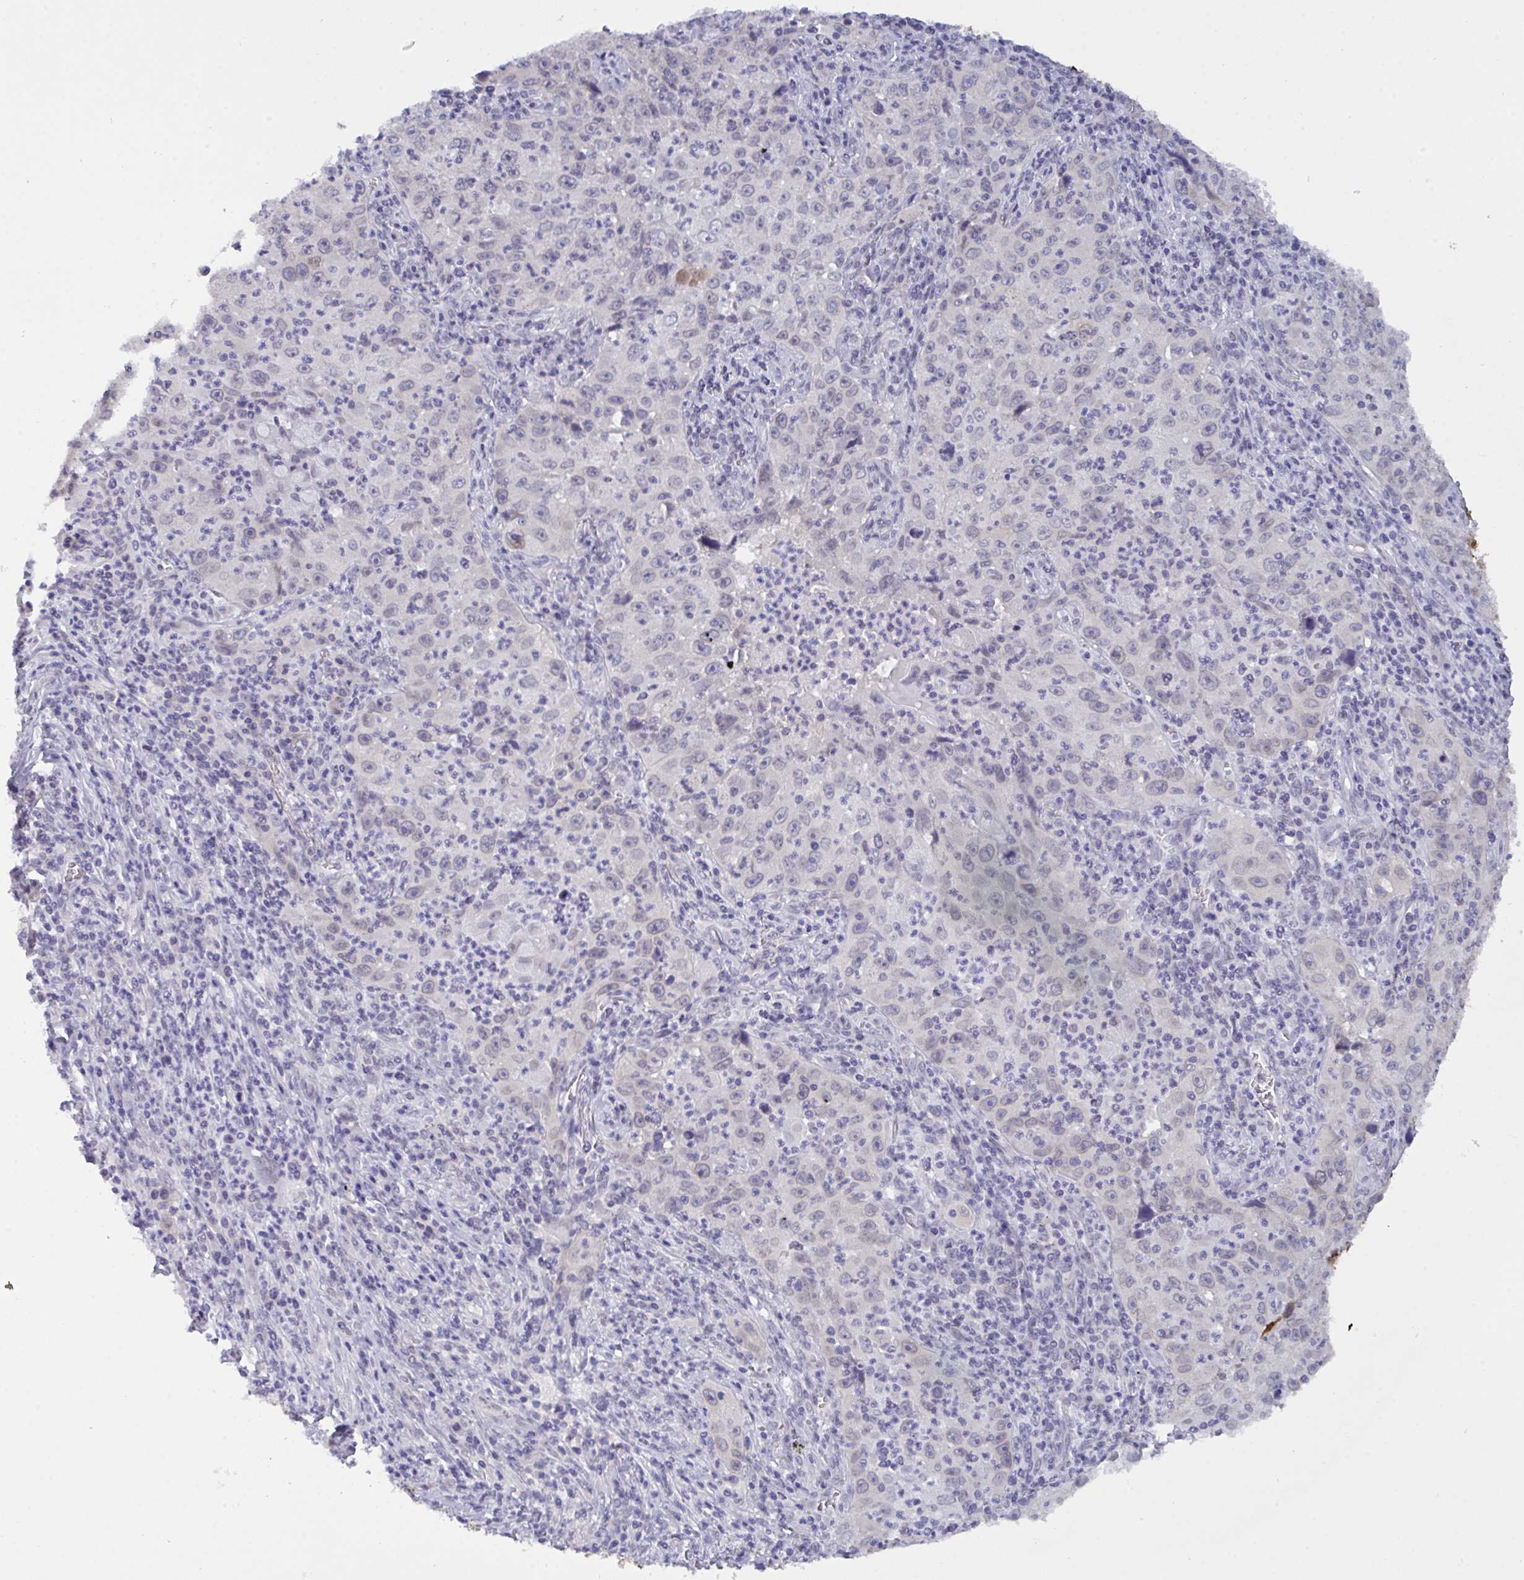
{"staining": {"intensity": "negative", "quantity": "none", "location": "none"}, "tissue": "lung cancer", "cell_type": "Tumor cells", "image_type": "cancer", "snomed": [{"axis": "morphology", "description": "Squamous cell carcinoma, NOS"}, {"axis": "topography", "description": "Lung"}], "caption": "DAB (3,3'-diaminobenzidine) immunohistochemical staining of human lung cancer exhibits no significant expression in tumor cells. Nuclei are stained in blue.", "gene": "SERPINB13", "patient": {"sex": "male", "age": 71}}